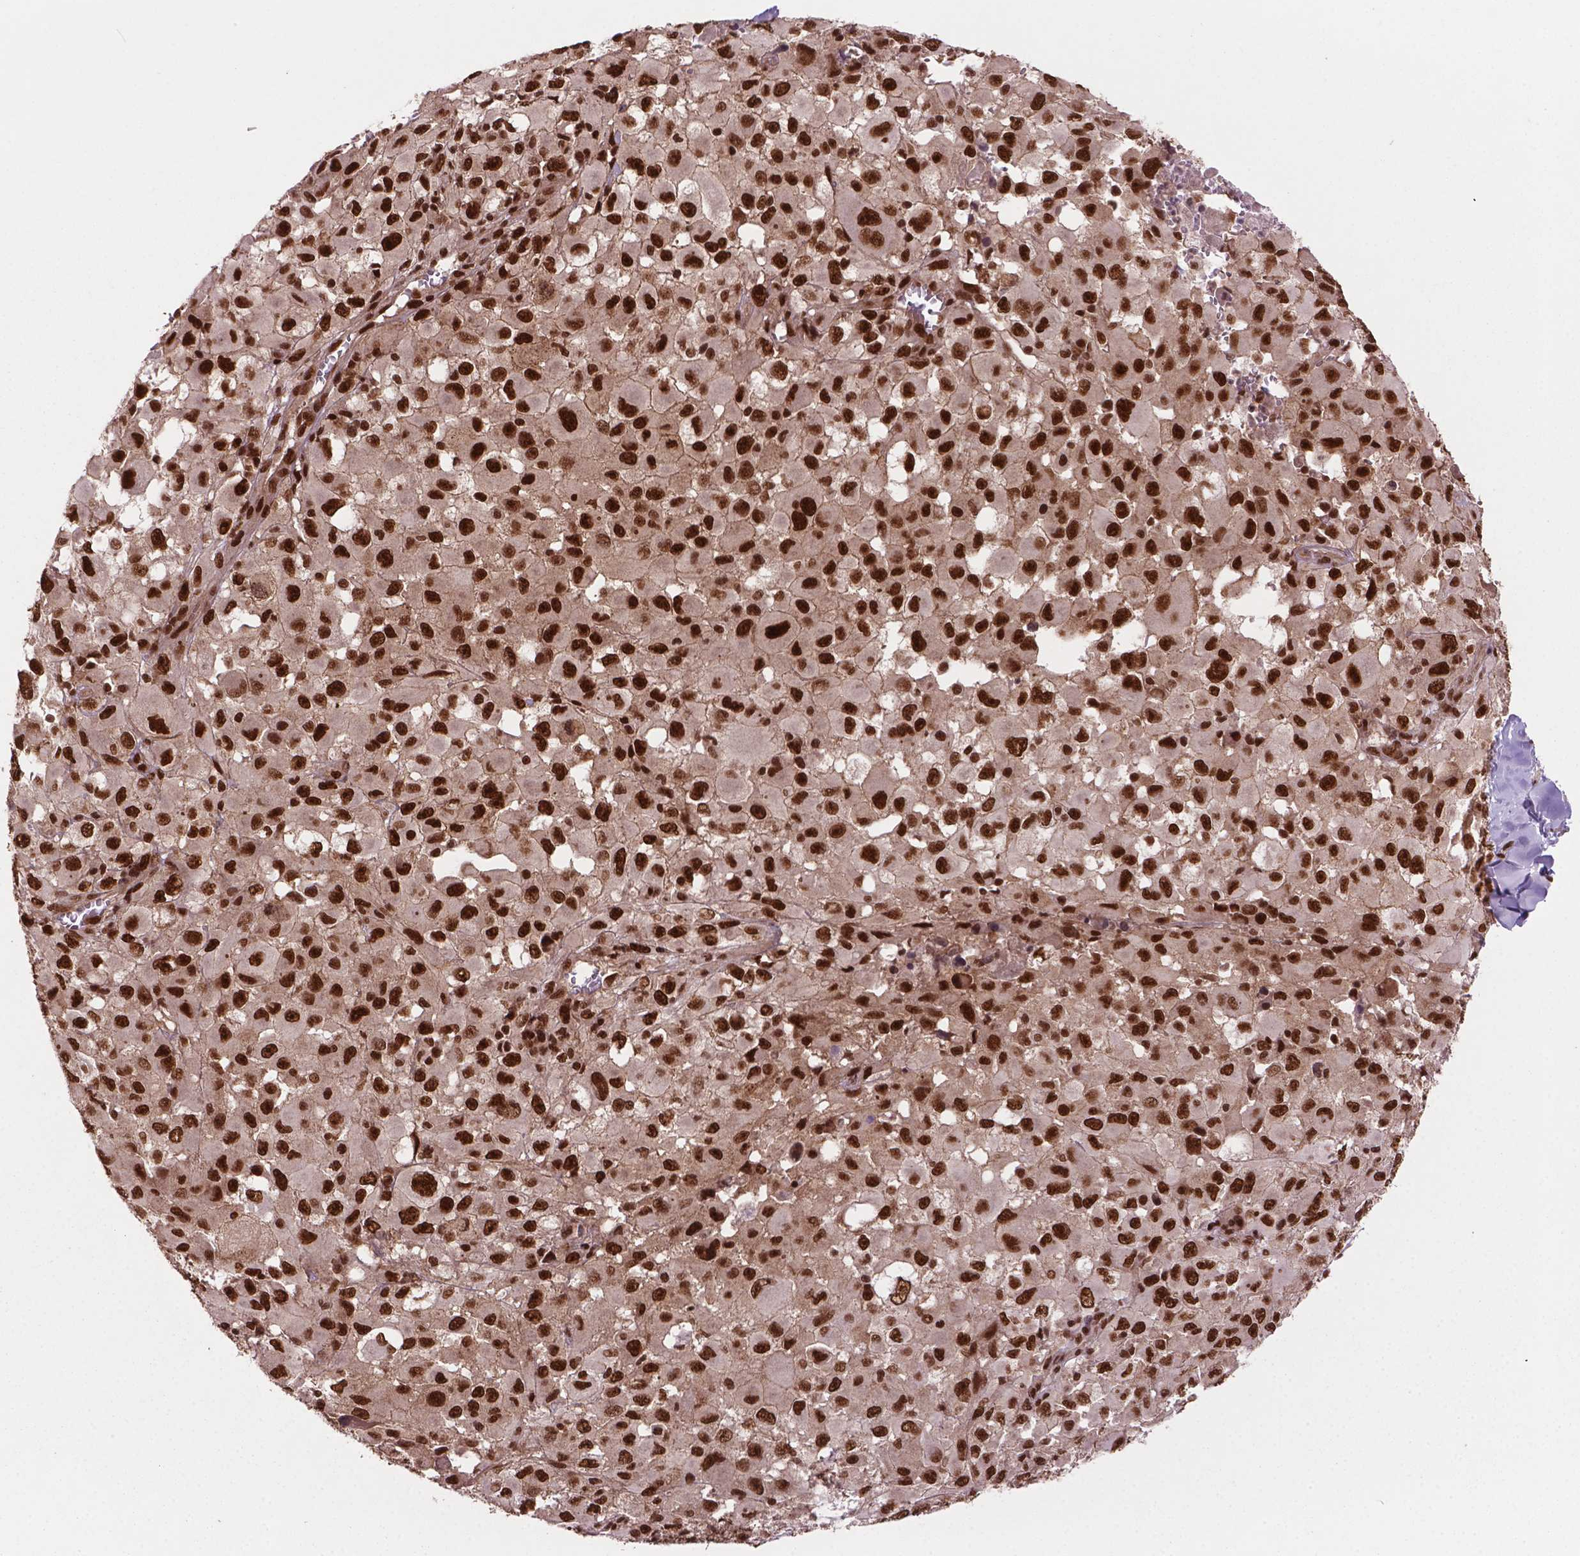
{"staining": {"intensity": "strong", "quantity": ">75%", "location": "nuclear"}, "tissue": "melanoma", "cell_type": "Tumor cells", "image_type": "cancer", "snomed": [{"axis": "morphology", "description": "Malignant melanoma, Metastatic site"}, {"axis": "topography", "description": "Lymph node"}], "caption": "IHC photomicrograph of neoplastic tissue: malignant melanoma (metastatic site) stained using immunohistochemistry (IHC) reveals high levels of strong protein expression localized specifically in the nuclear of tumor cells, appearing as a nuclear brown color.", "gene": "SIRT6", "patient": {"sex": "male", "age": 50}}